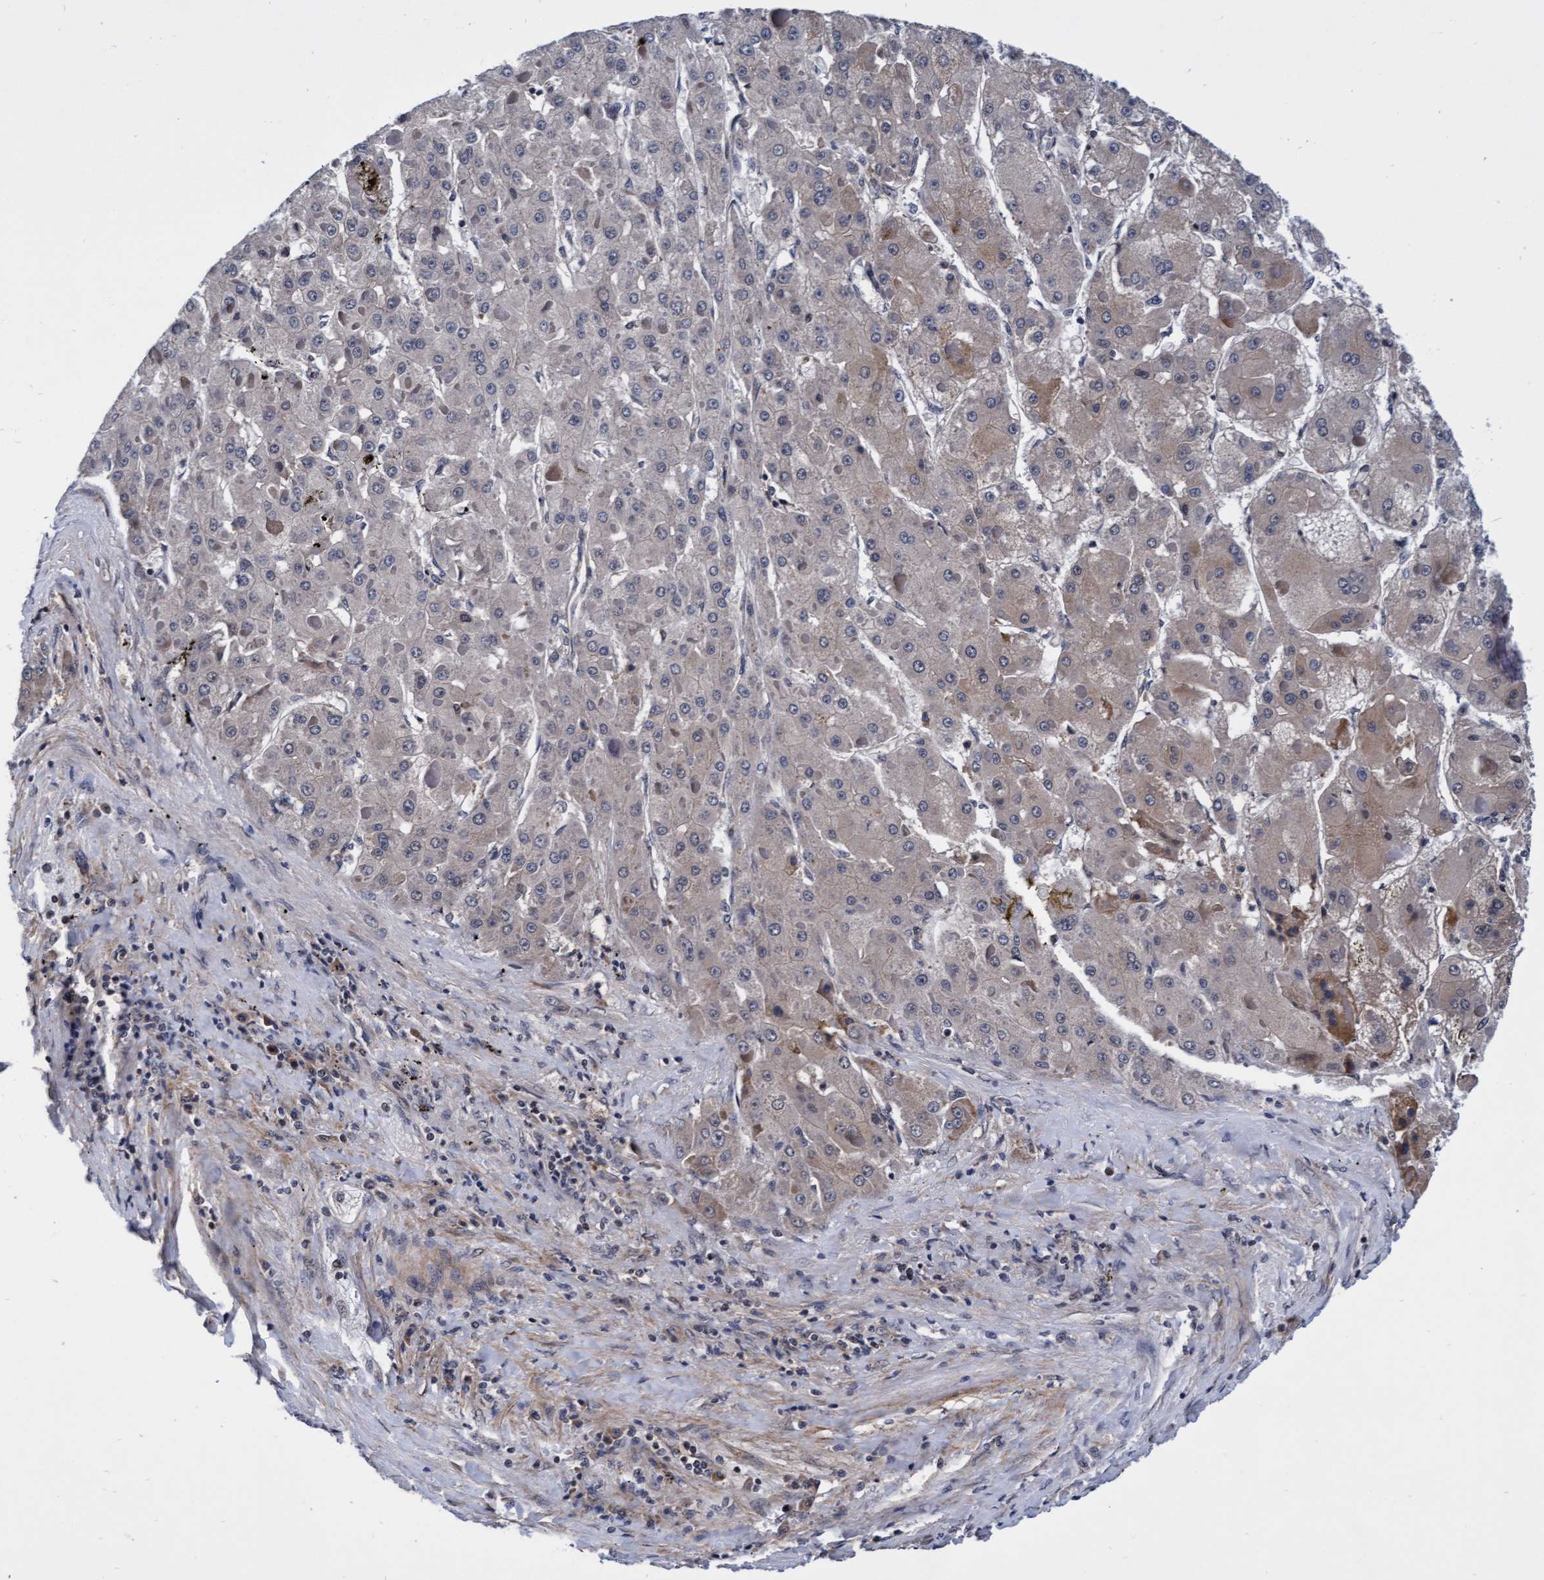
{"staining": {"intensity": "moderate", "quantity": "<25%", "location": "cytoplasmic/membranous"}, "tissue": "liver cancer", "cell_type": "Tumor cells", "image_type": "cancer", "snomed": [{"axis": "morphology", "description": "Carcinoma, Hepatocellular, NOS"}, {"axis": "topography", "description": "Liver"}], "caption": "Protein staining displays moderate cytoplasmic/membranous positivity in about <25% of tumor cells in liver cancer (hepatocellular carcinoma).", "gene": "EFCAB13", "patient": {"sex": "female", "age": 73}}